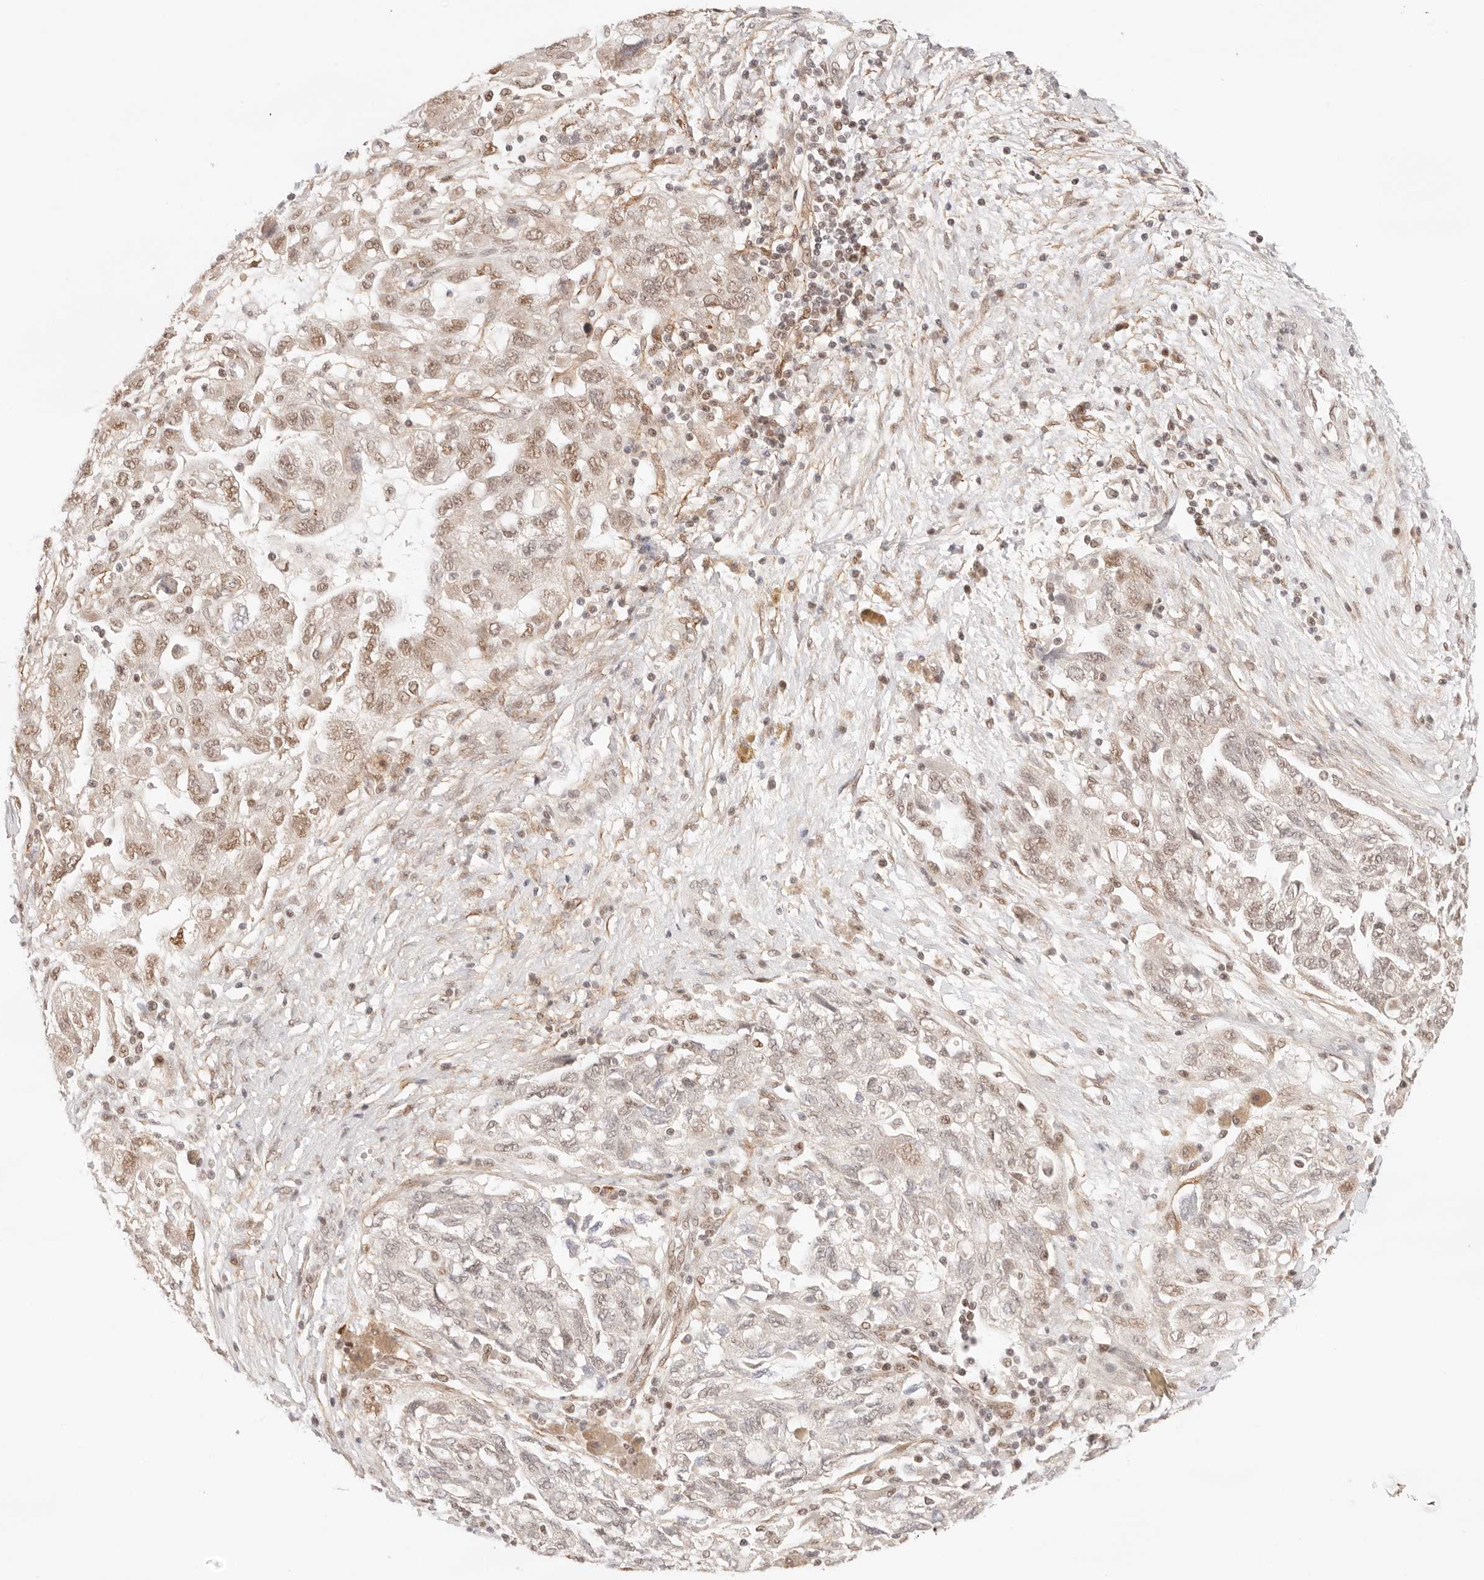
{"staining": {"intensity": "moderate", "quantity": ">75%", "location": "nuclear"}, "tissue": "ovarian cancer", "cell_type": "Tumor cells", "image_type": "cancer", "snomed": [{"axis": "morphology", "description": "Carcinoma, NOS"}, {"axis": "morphology", "description": "Cystadenocarcinoma, serous, NOS"}, {"axis": "topography", "description": "Ovary"}], "caption": "Immunohistochemistry micrograph of neoplastic tissue: human serous cystadenocarcinoma (ovarian) stained using IHC exhibits medium levels of moderate protein expression localized specifically in the nuclear of tumor cells, appearing as a nuclear brown color.", "gene": "GTF2E2", "patient": {"sex": "female", "age": 69}}